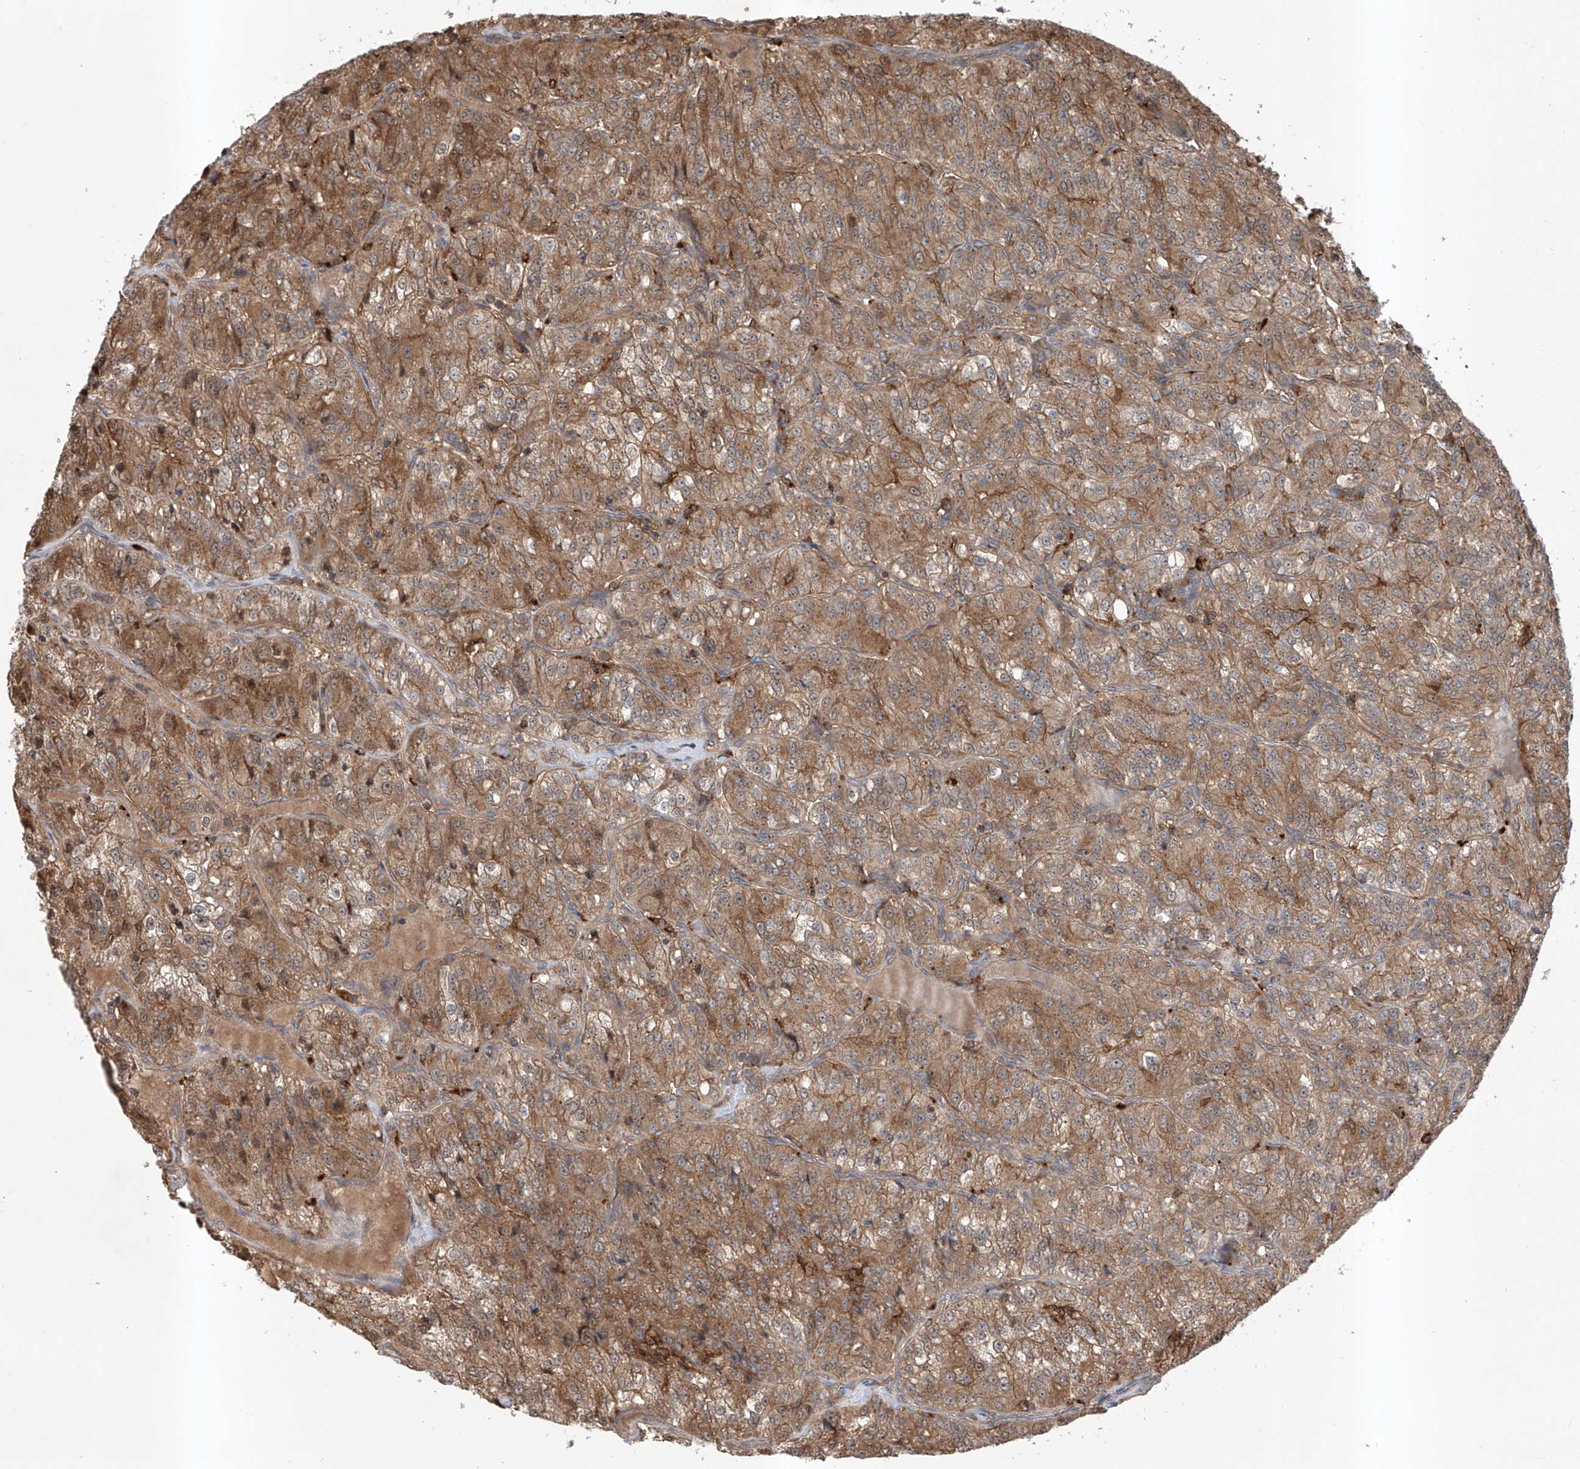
{"staining": {"intensity": "moderate", "quantity": ">75%", "location": "cytoplasmic/membranous"}, "tissue": "renal cancer", "cell_type": "Tumor cells", "image_type": "cancer", "snomed": [{"axis": "morphology", "description": "Adenocarcinoma, NOS"}, {"axis": "topography", "description": "Kidney"}], "caption": "Protein analysis of adenocarcinoma (renal) tissue reveals moderate cytoplasmic/membranous expression in approximately >75% of tumor cells. The protein of interest is stained brown, and the nuclei are stained in blue (DAB IHC with brightfield microscopy, high magnification).", "gene": "HOXC8", "patient": {"sex": "female", "age": 63}}